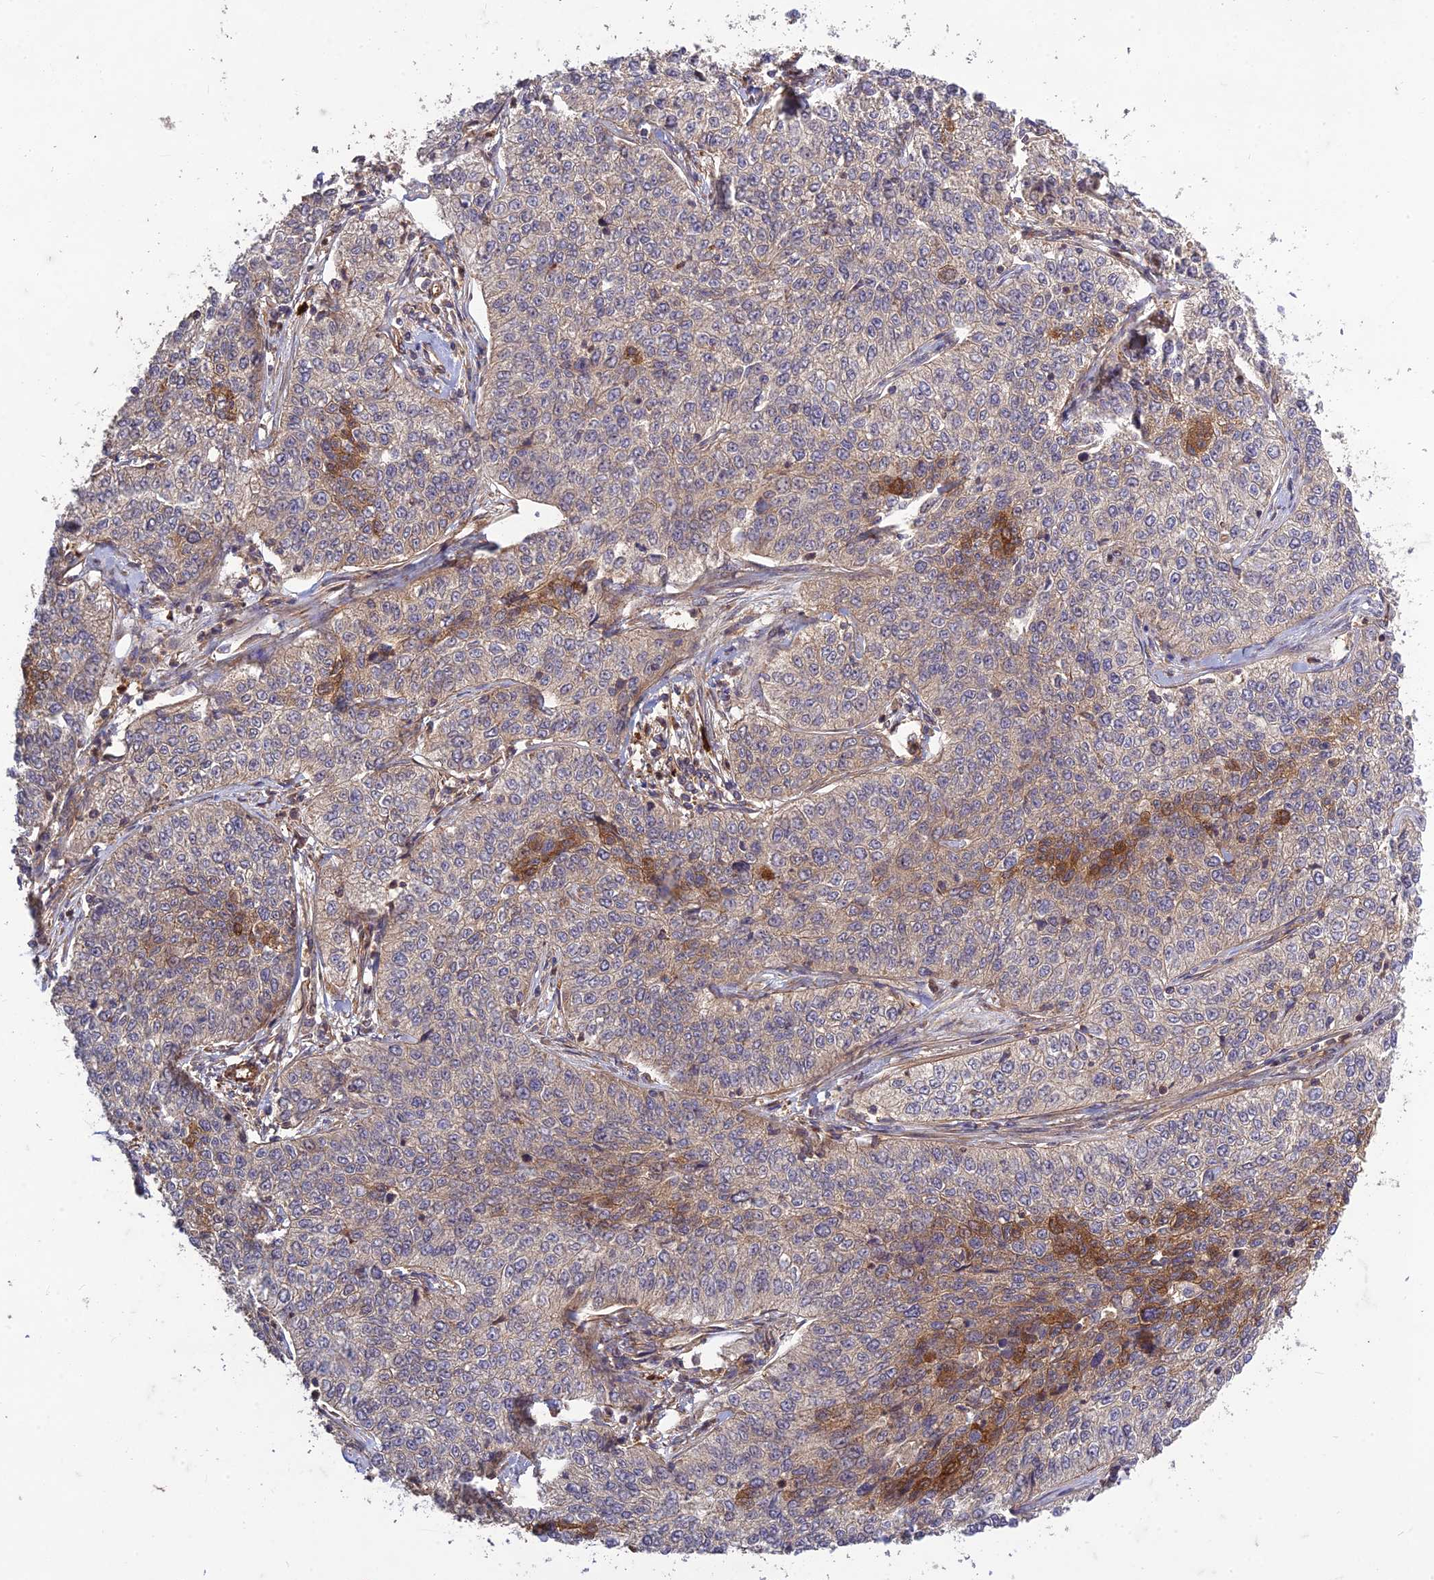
{"staining": {"intensity": "moderate", "quantity": "<25%", "location": "cytoplasmic/membranous"}, "tissue": "cervical cancer", "cell_type": "Tumor cells", "image_type": "cancer", "snomed": [{"axis": "morphology", "description": "Squamous cell carcinoma, NOS"}, {"axis": "topography", "description": "Cervix"}], "caption": "Tumor cells display low levels of moderate cytoplasmic/membranous expression in approximately <25% of cells in cervical cancer (squamous cell carcinoma).", "gene": "TMEM131L", "patient": {"sex": "female", "age": 35}}